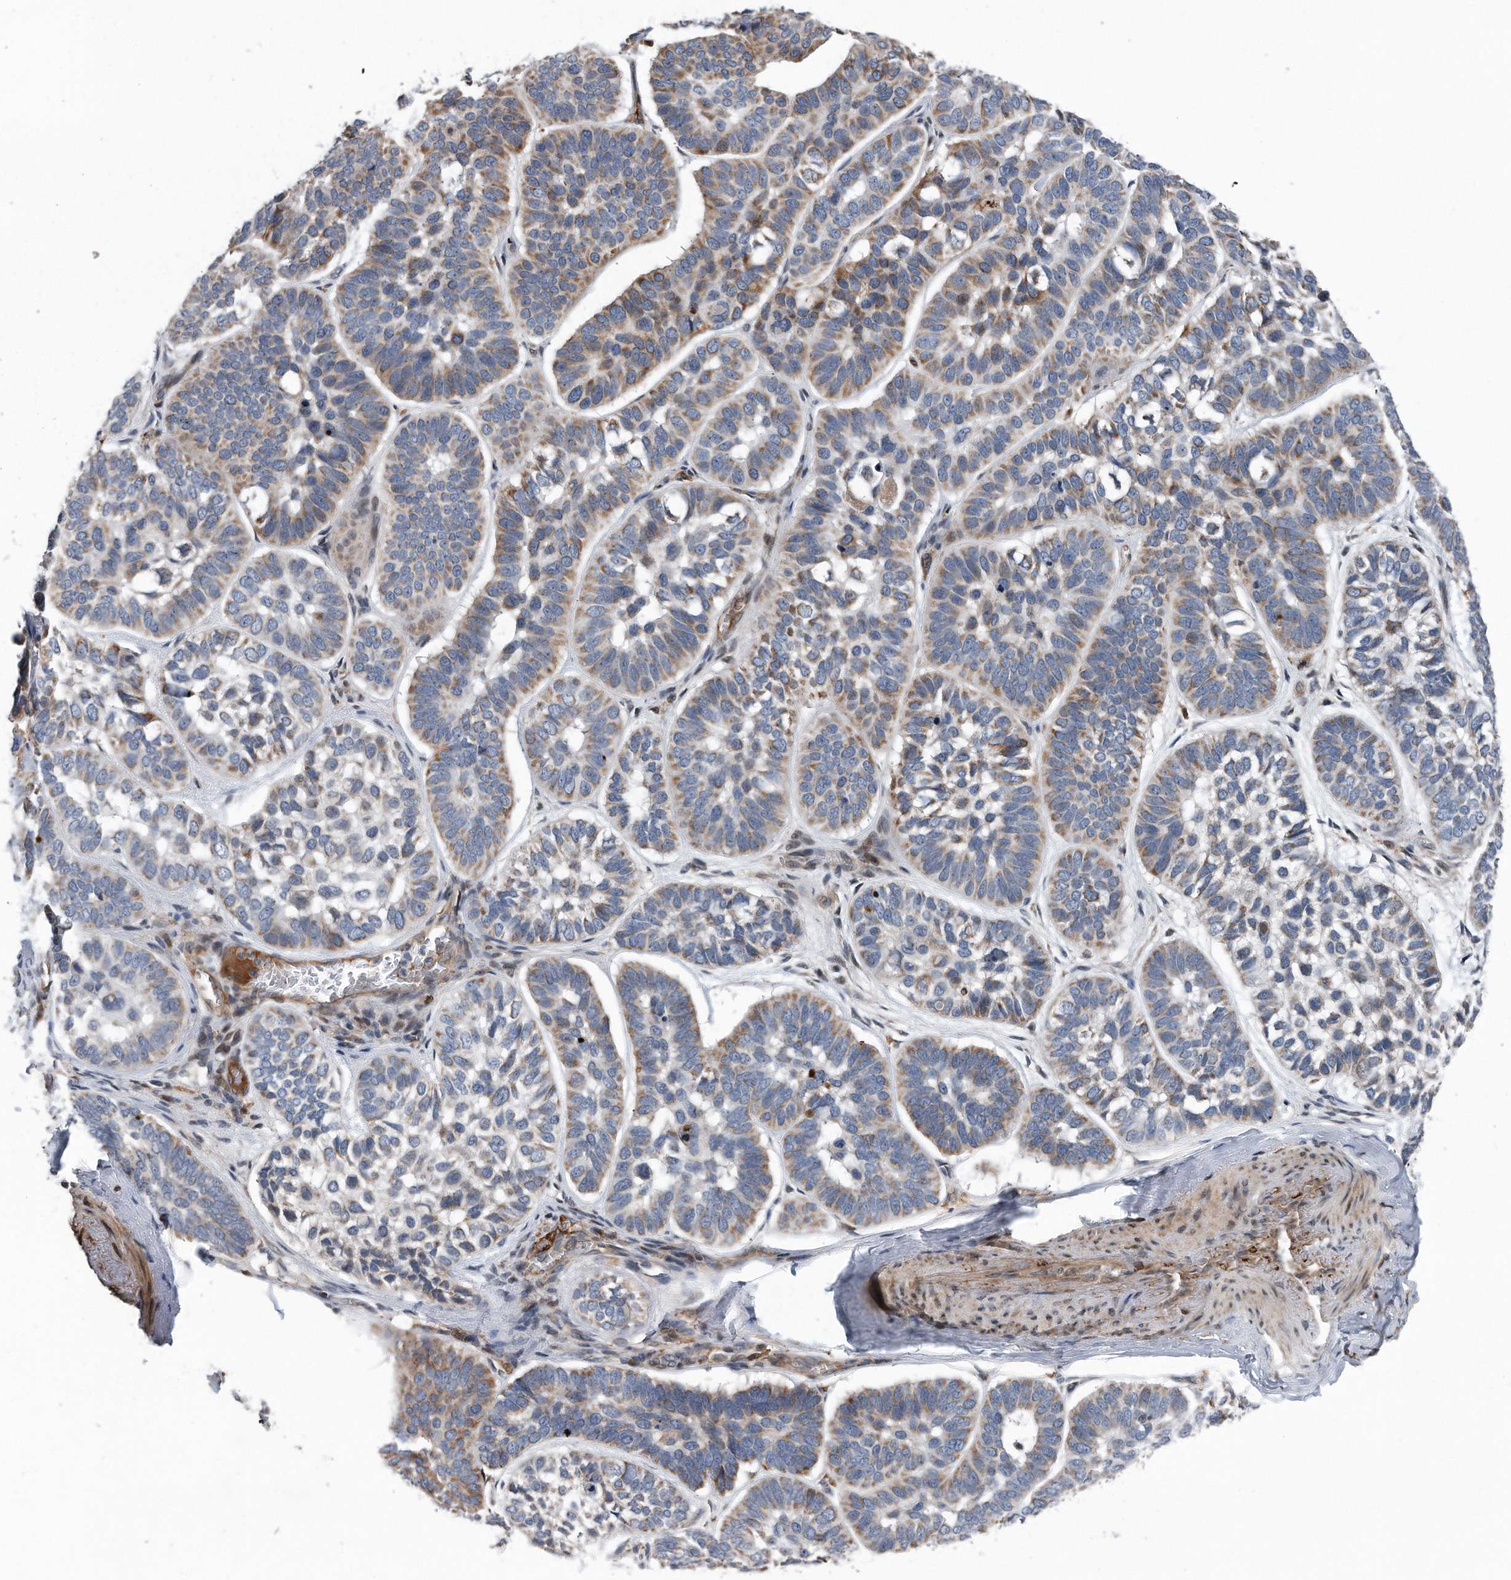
{"staining": {"intensity": "moderate", "quantity": "25%-75%", "location": "cytoplasmic/membranous"}, "tissue": "skin cancer", "cell_type": "Tumor cells", "image_type": "cancer", "snomed": [{"axis": "morphology", "description": "Basal cell carcinoma"}, {"axis": "topography", "description": "Skin"}], "caption": "Skin basal cell carcinoma stained for a protein (brown) reveals moderate cytoplasmic/membranous positive positivity in about 25%-75% of tumor cells.", "gene": "DST", "patient": {"sex": "male", "age": 62}}